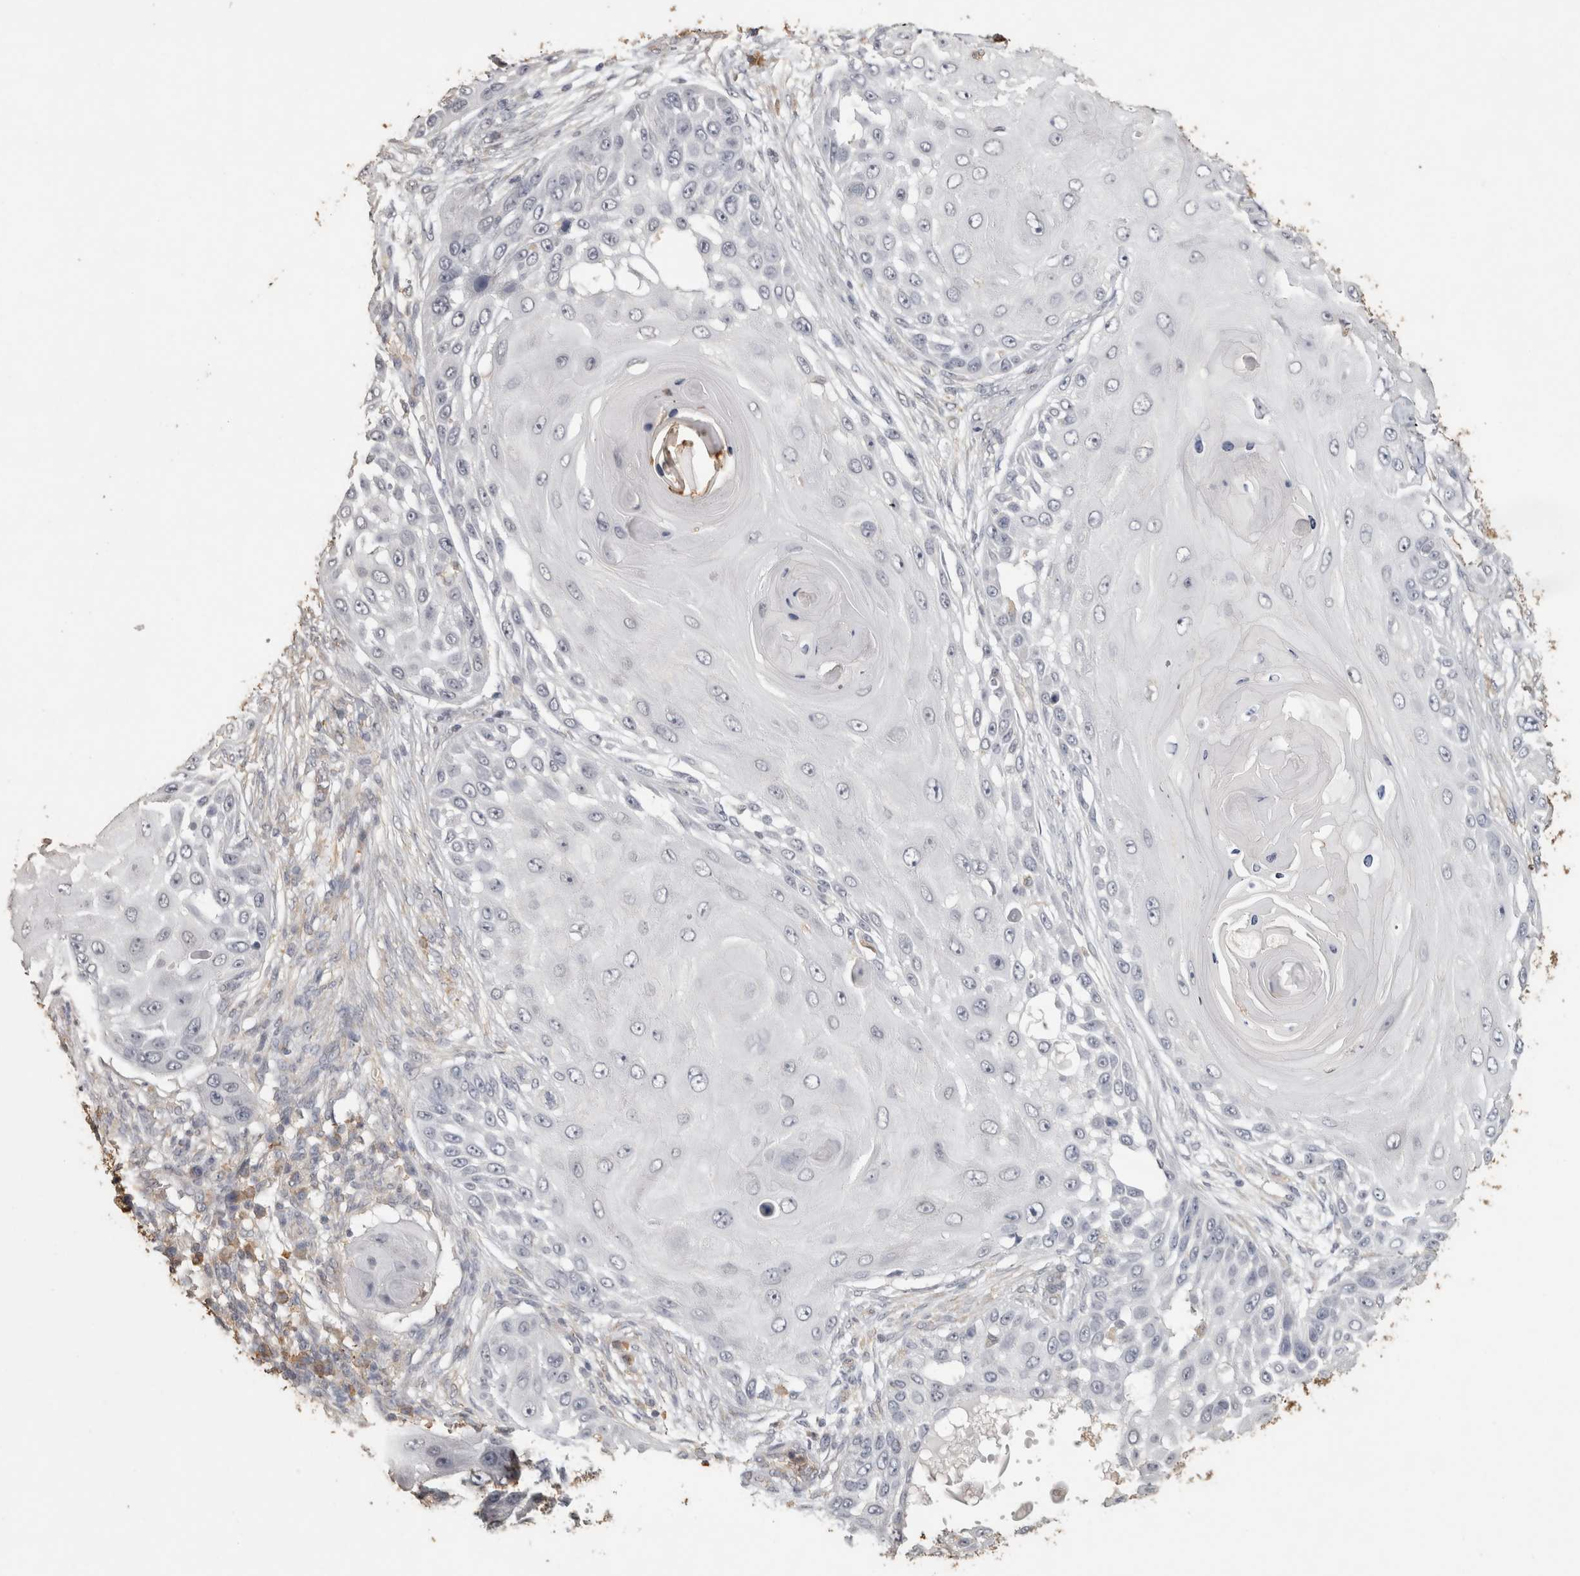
{"staining": {"intensity": "negative", "quantity": "none", "location": "none"}, "tissue": "skin cancer", "cell_type": "Tumor cells", "image_type": "cancer", "snomed": [{"axis": "morphology", "description": "Squamous cell carcinoma, NOS"}, {"axis": "topography", "description": "Skin"}], "caption": "IHC photomicrograph of neoplastic tissue: human skin cancer stained with DAB shows no significant protein positivity in tumor cells.", "gene": "REPS2", "patient": {"sex": "female", "age": 44}}